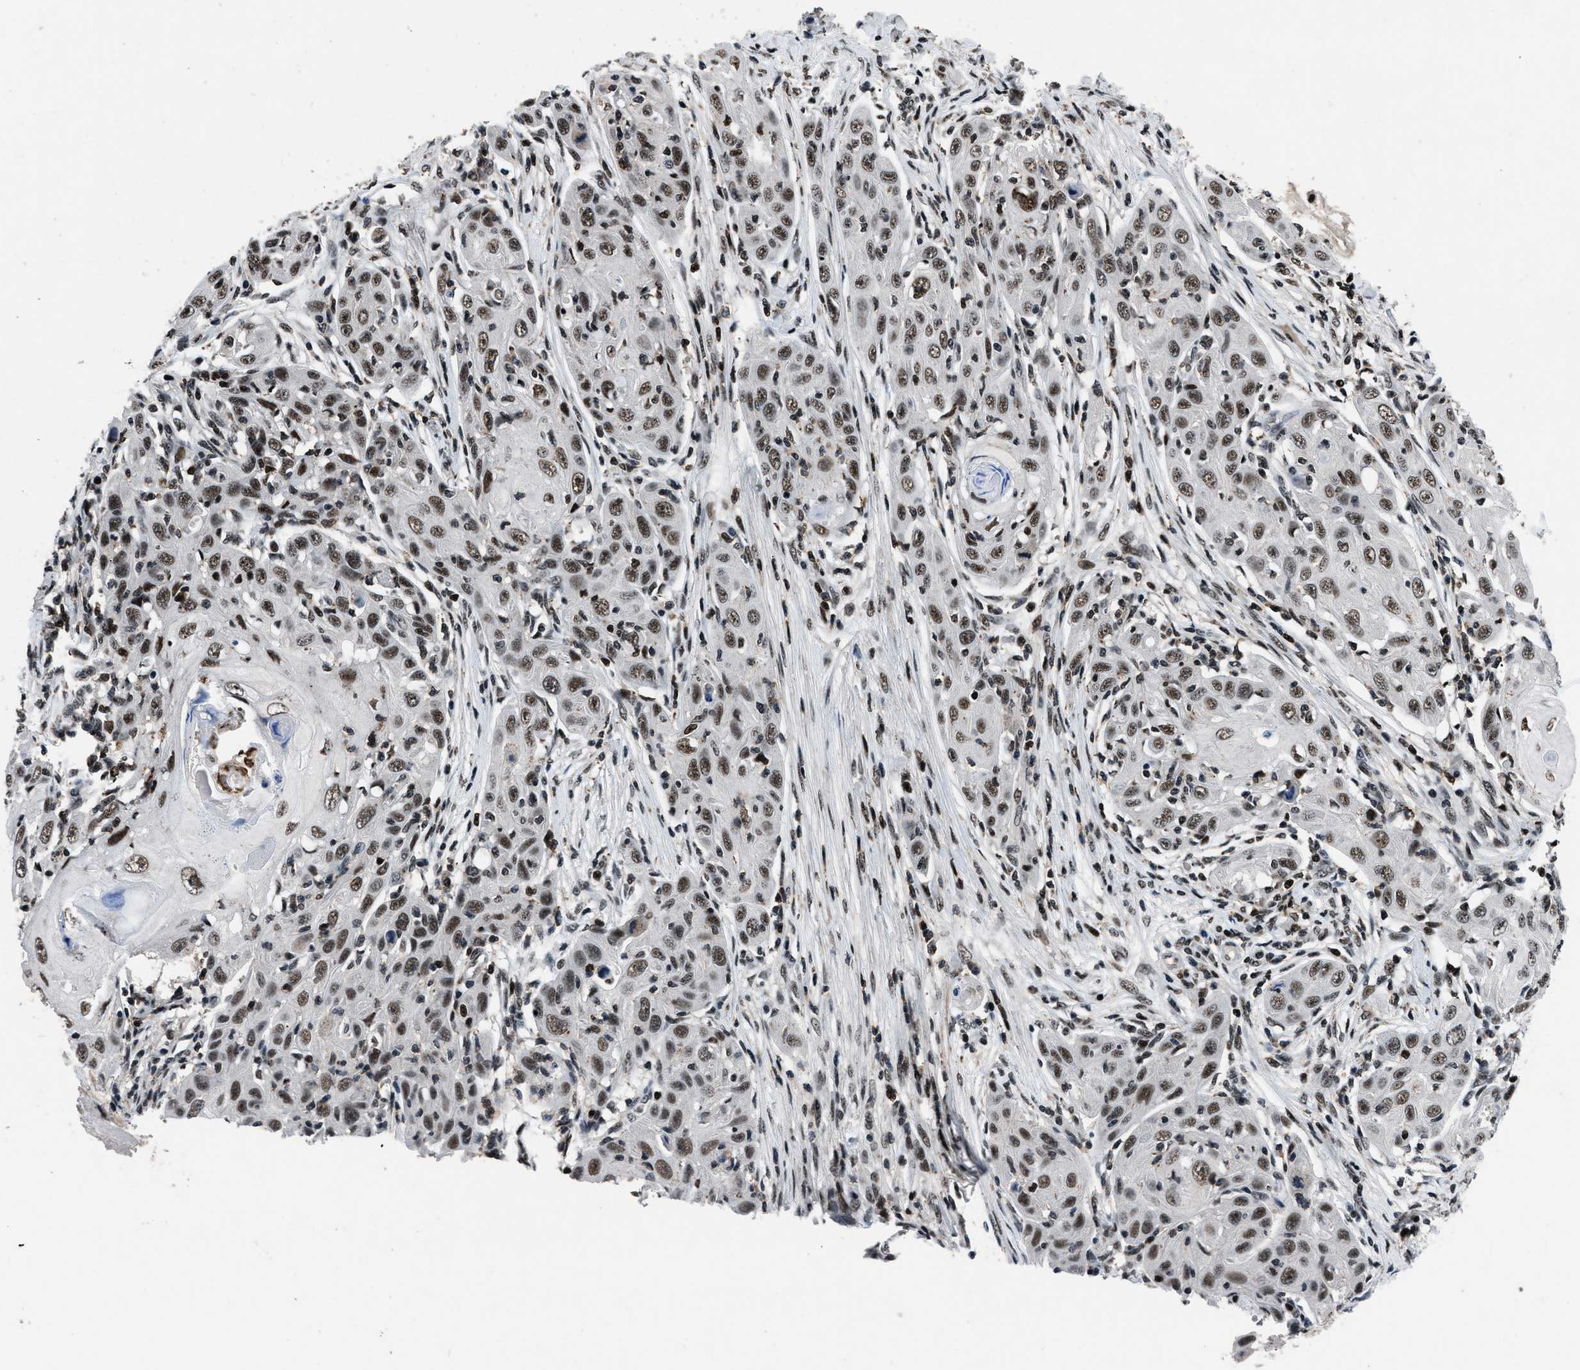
{"staining": {"intensity": "strong", "quantity": ">75%", "location": "nuclear"}, "tissue": "skin cancer", "cell_type": "Tumor cells", "image_type": "cancer", "snomed": [{"axis": "morphology", "description": "Squamous cell carcinoma, NOS"}, {"axis": "topography", "description": "Skin"}], "caption": "A micrograph of human skin cancer (squamous cell carcinoma) stained for a protein exhibits strong nuclear brown staining in tumor cells.", "gene": "SMARCB1", "patient": {"sex": "female", "age": 88}}